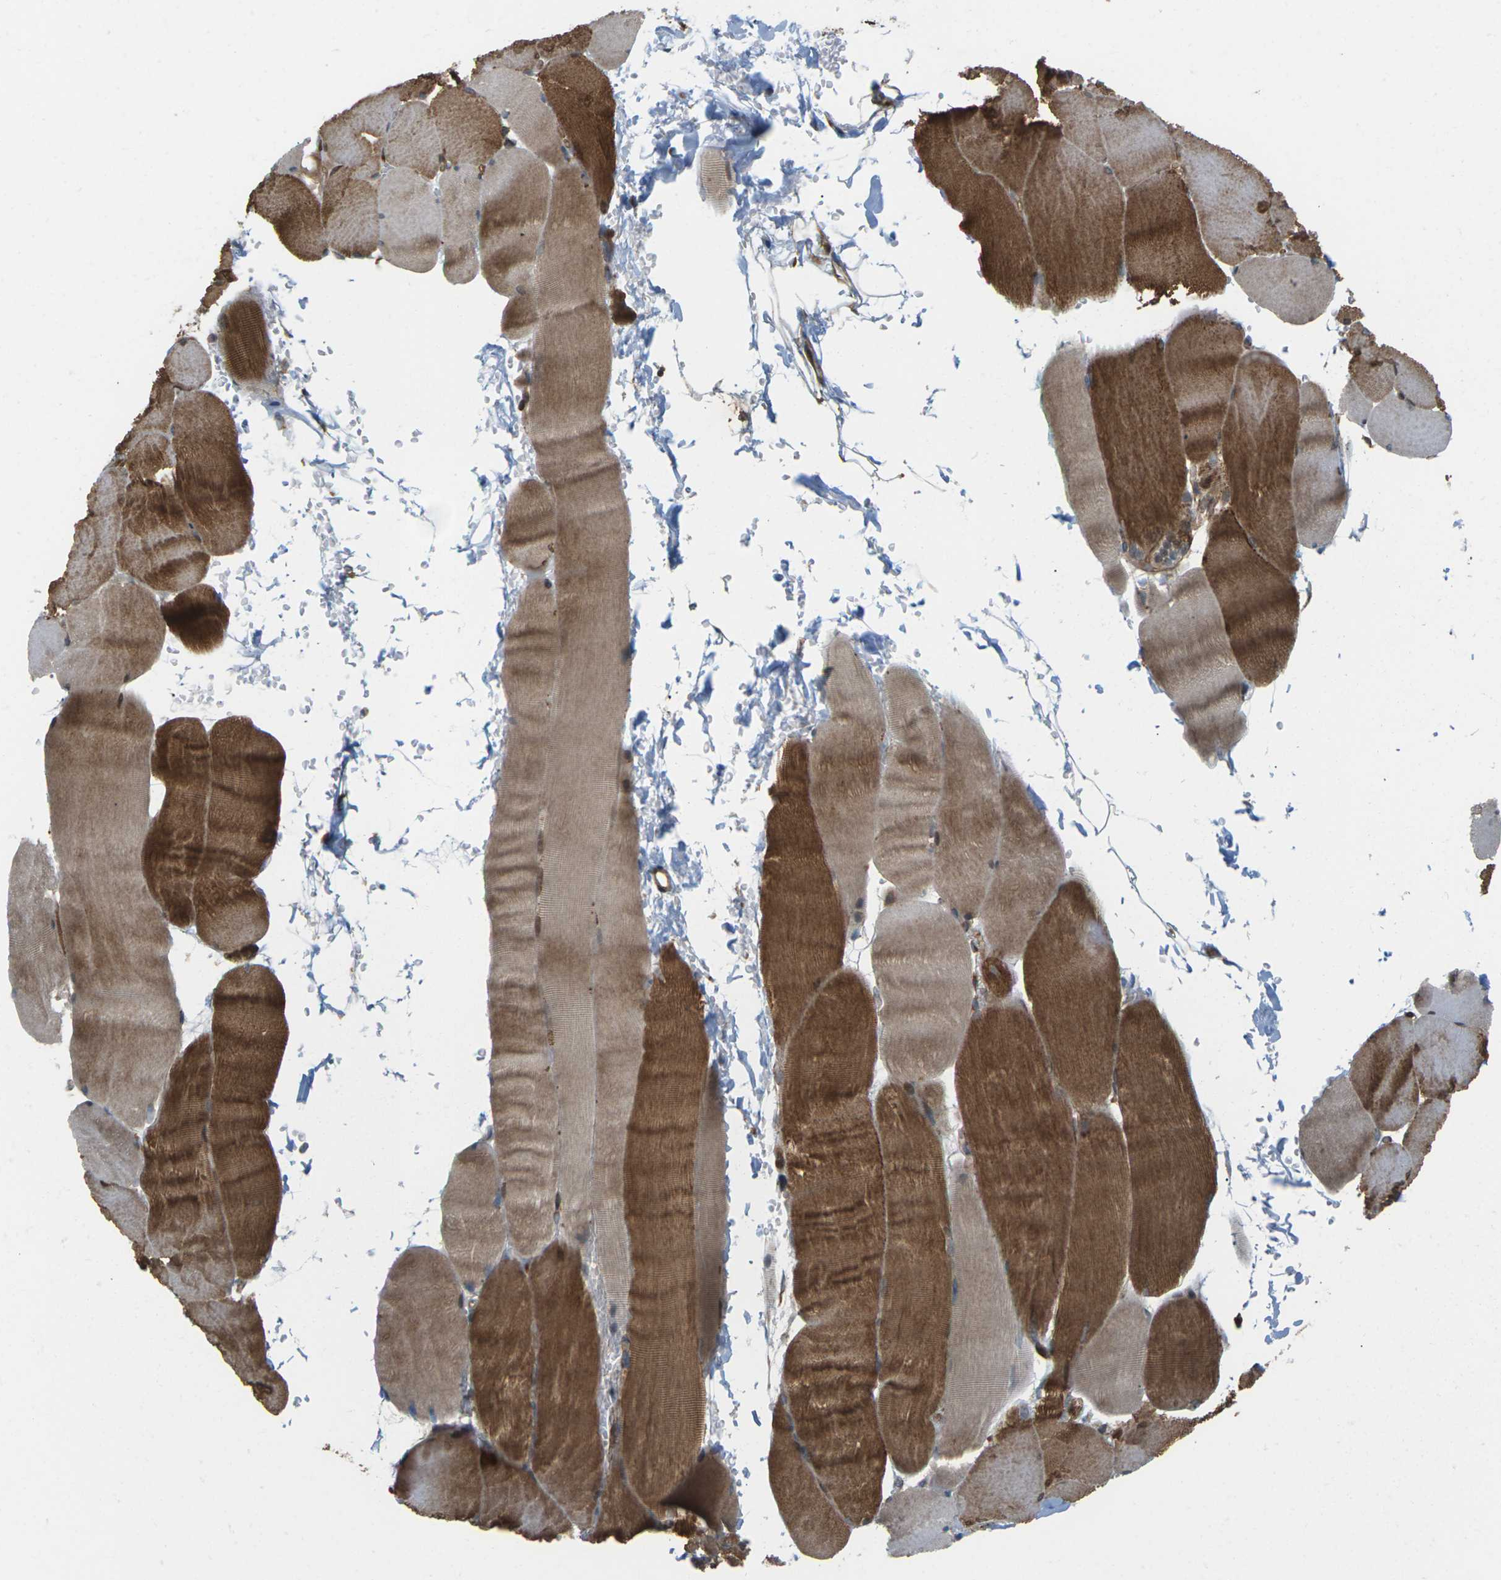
{"staining": {"intensity": "strong", "quantity": ">75%", "location": "cytoplasmic/membranous"}, "tissue": "skeletal muscle", "cell_type": "Myocytes", "image_type": "normal", "snomed": [{"axis": "morphology", "description": "Normal tissue, NOS"}, {"axis": "topography", "description": "Skin"}, {"axis": "topography", "description": "Skeletal muscle"}], "caption": "Normal skeletal muscle shows strong cytoplasmic/membranous staining in approximately >75% of myocytes, visualized by immunohistochemistry.", "gene": "ROBO1", "patient": {"sex": "male", "age": 83}}